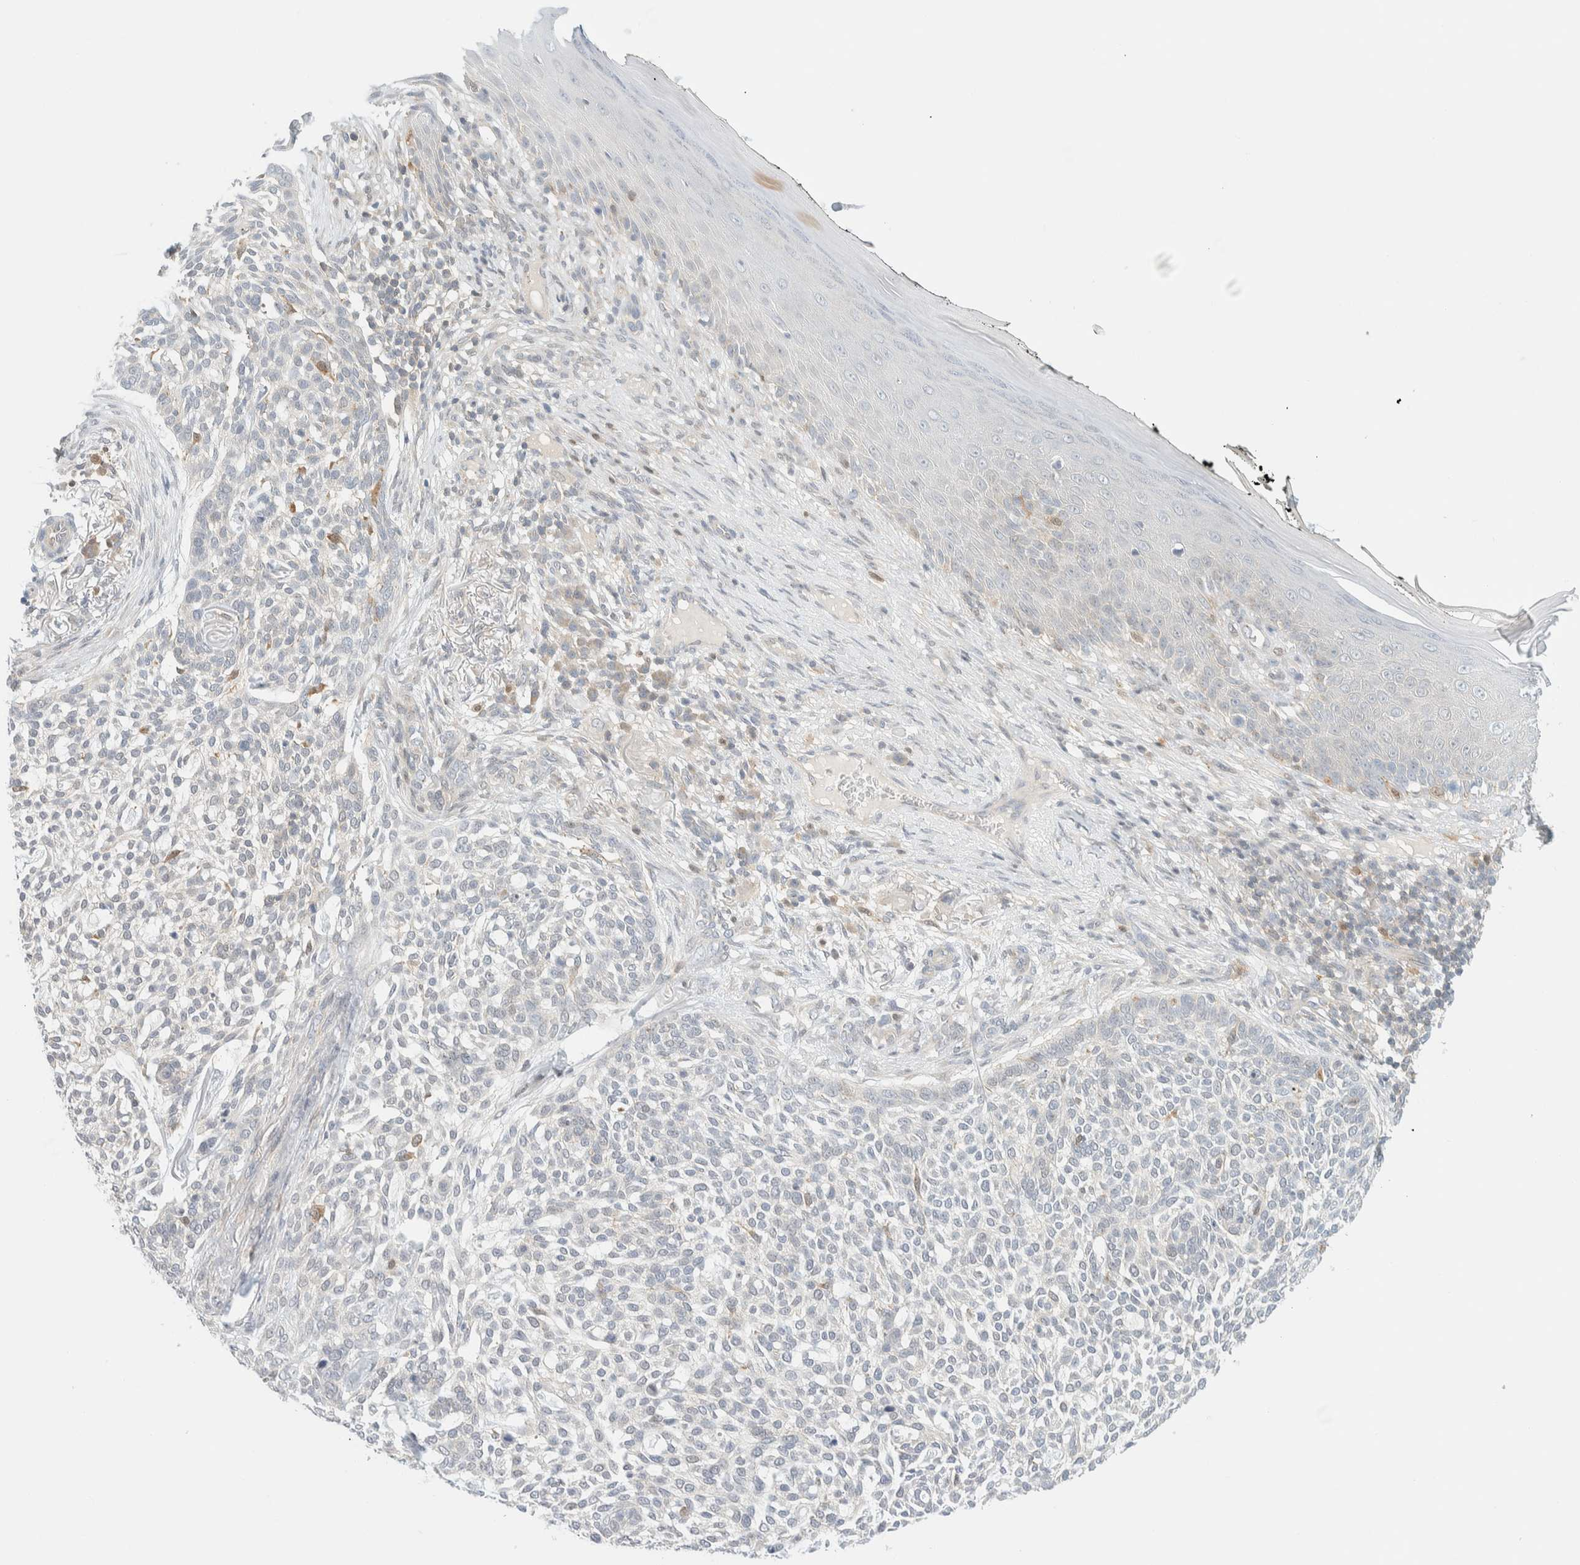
{"staining": {"intensity": "negative", "quantity": "none", "location": "none"}, "tissue": "skin cancer", "cell_type": "Tumor cells", "image_type": "cancer", "snomed": [{"axis": "morphology", "description": "Basal cell carcinoma"}, {"axis": "topography", "description": "Skin"}], "caption": "An immunohistochemistry micrograph of skin cancer is shown. There is no staining in tumor cells of skin cancer.", "gene": "PCYT2", "patient": {"sex": "female", "age": 64}}